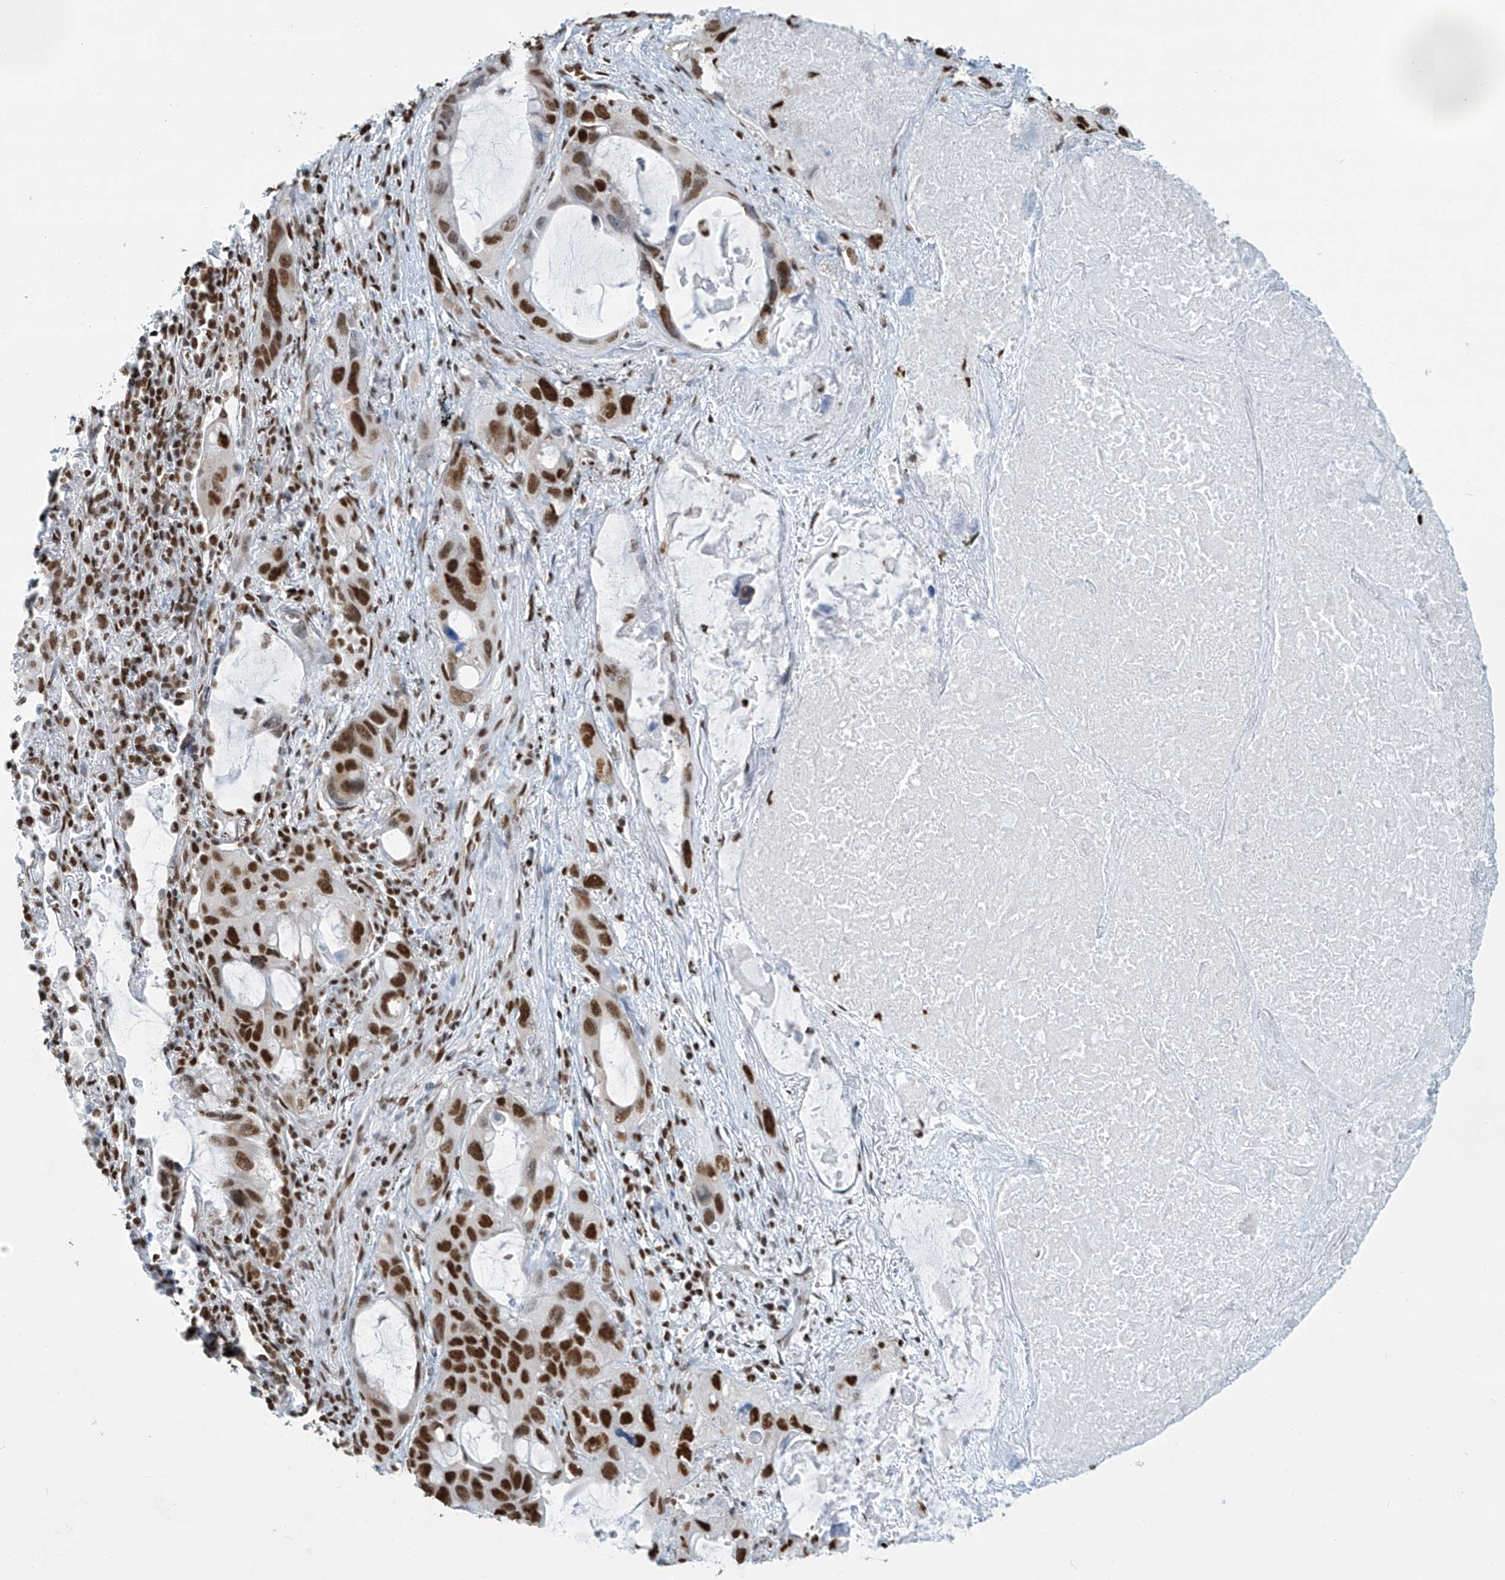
{"staining": {"intensity": "strong", "quantity": ">75%", "location": "nuclear"}, "tissue": "lung cancer", "cell_type": "Tumor cells", "image_type": "cancer", "snomed": [{"axis": "morphology", "description": "Squamous cell carcinoma, NOS"}, {"axis": "topography", "description": "Lung"}], "caption": "The immunohistochemical stain highlights strong nuclear expression in tumor cells of squamous cell carcinoma (lung) tissue.", "gene": "SARNP", "patient": {"sex": "female", "age": 73}}